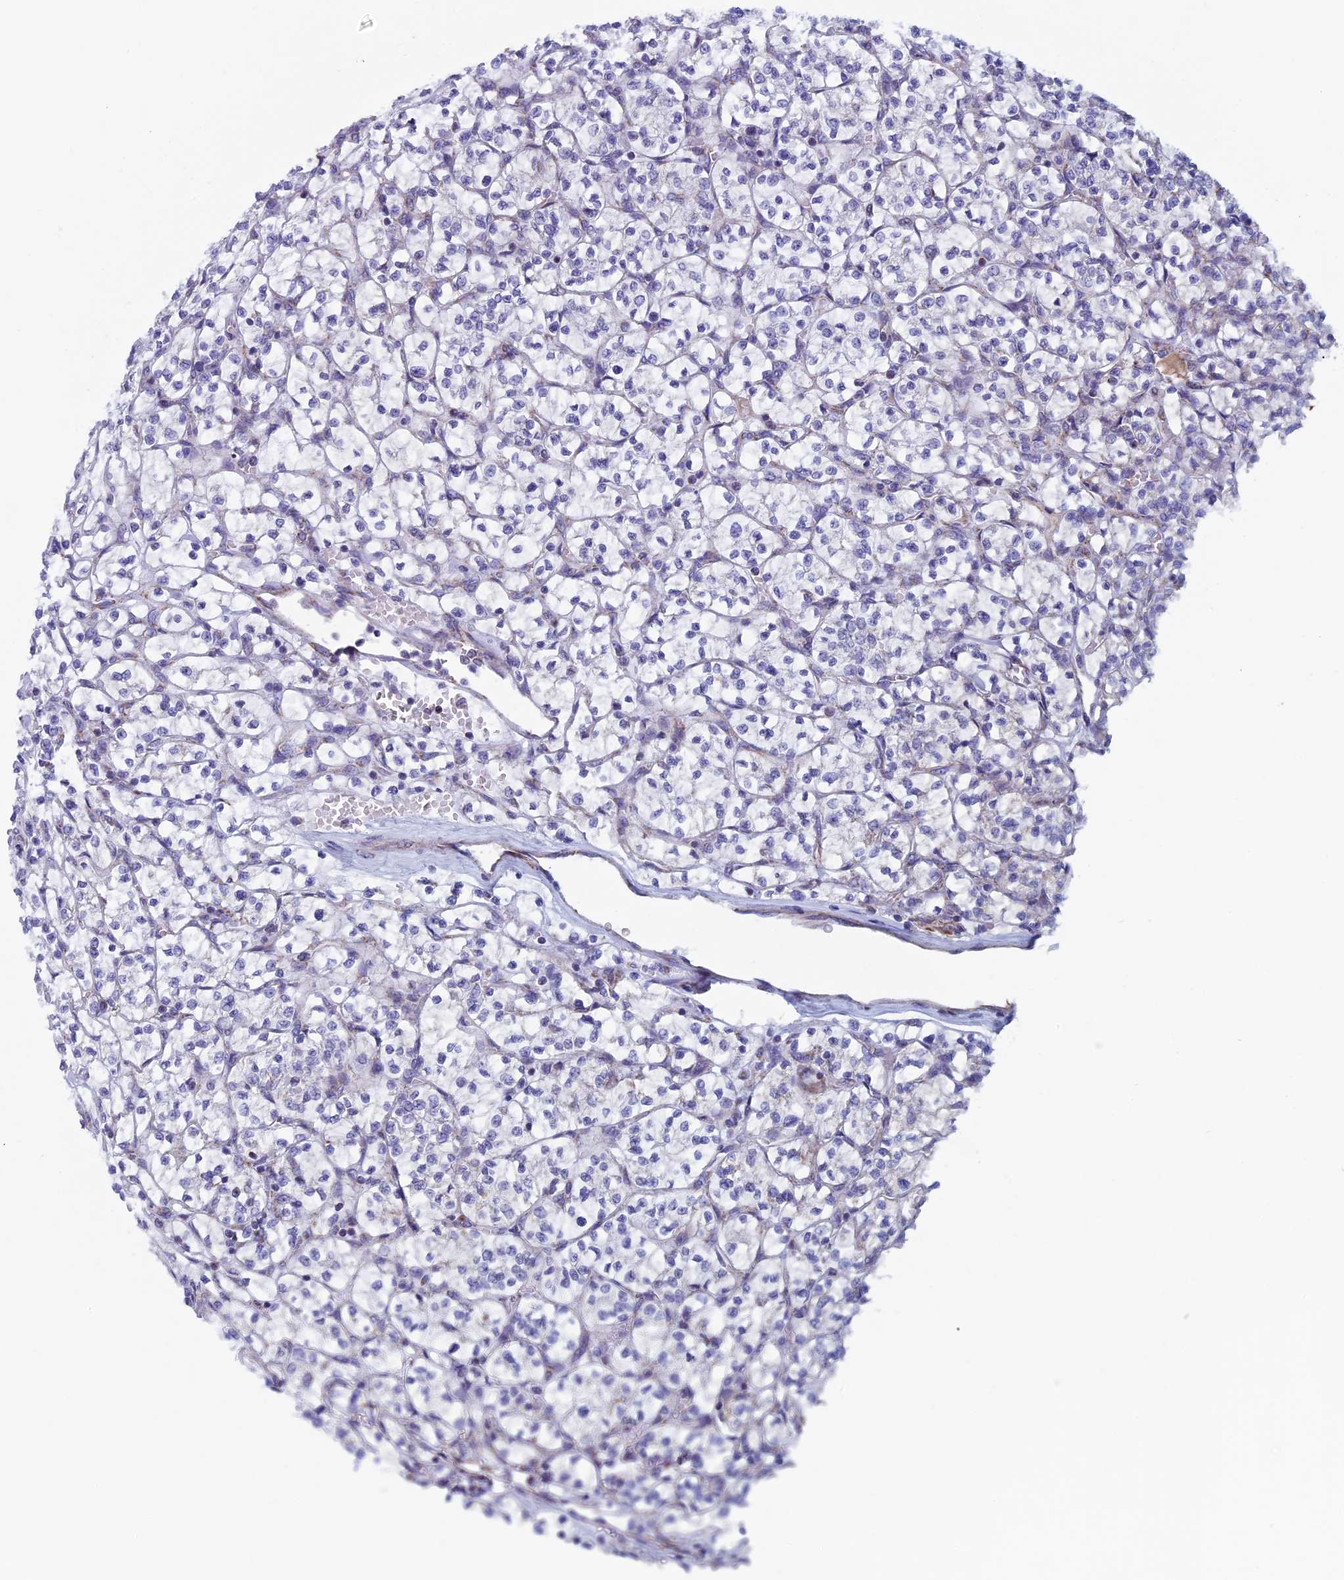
{"staining": {"intensity": "negative", "quantity": "none", "location": "none"}, "tissue": "renal cancer", "cell_type": "Tumor cells", "image_type": "cancer", "snomed": [{"axis": "morphology", "description": "Adenocarcinoma, NOS"}, {"axis": "topography", "description": "Kidney"}], "caption": "Renal cancer (adenocarcinoma) stained for a protein using immunohistochemistry (IHC) displays no expression tumor cells.", "gene": "NDUFB9", "patient": {"sex": "female", "age": 64}}